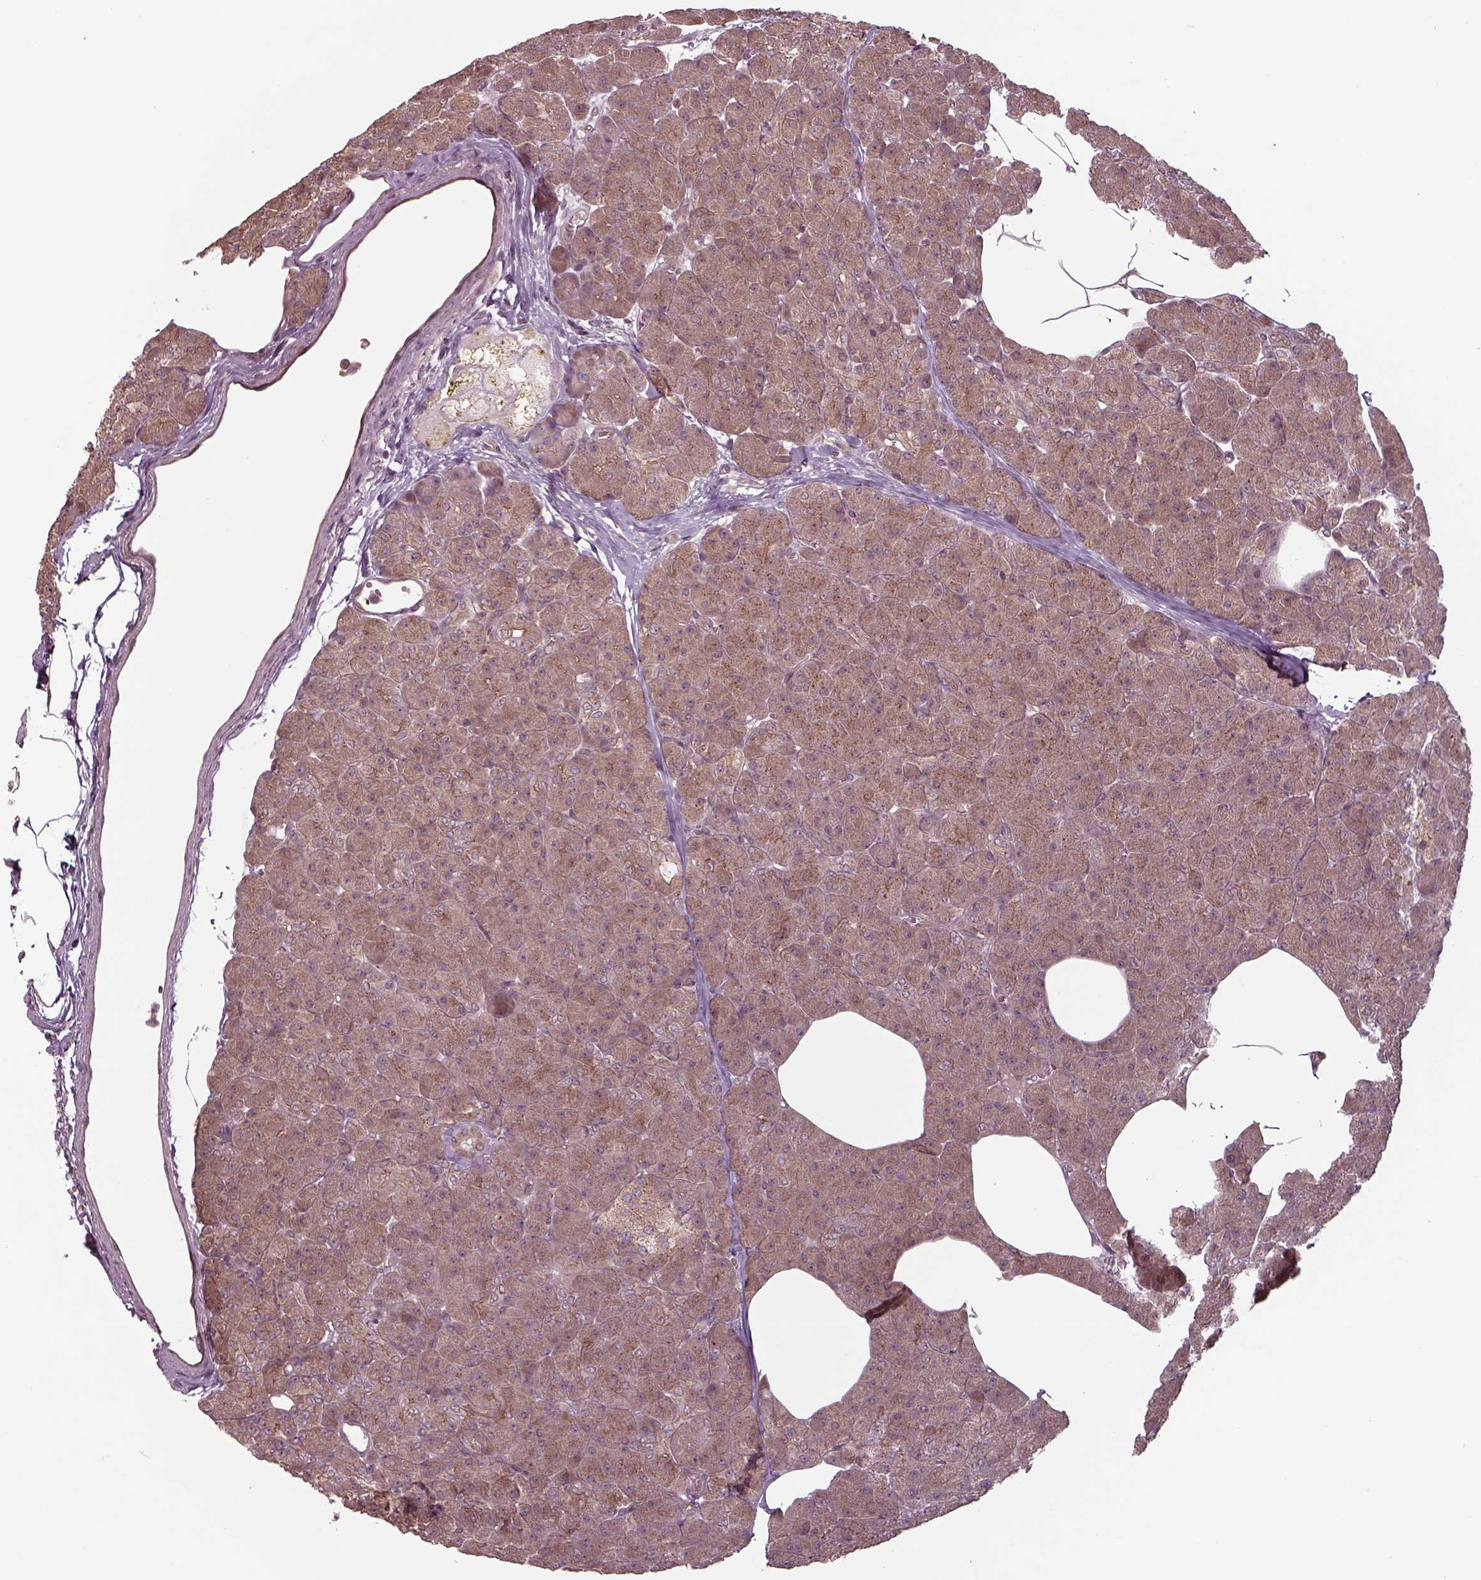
{"staining": {"intensity": "weak", "quantity": ">75%", "location": "cytoplasmic/membranous"}, "tissue": "pancreas", "cell_type": "Exocrine glandular cells", "image_type": "normal", "snomed": [{"axis": "morphology", "description": "Normal tissue, NOS"}, {"axis": "topography", "description": "Pancreas"}], "caption": "Immunohistochemistry (IHC) photomicrograph of benign pancreas: pancreas stained using immunohistochemistry exhibits low levels of weak protein expression localized specifically in the cytoplasmic/membranous of exocrine glandular cells, appearing as a cytoplasmic/membranous brown color.", "gene": "CHMP3", "patient": {"sex": "female", "age": 45}}